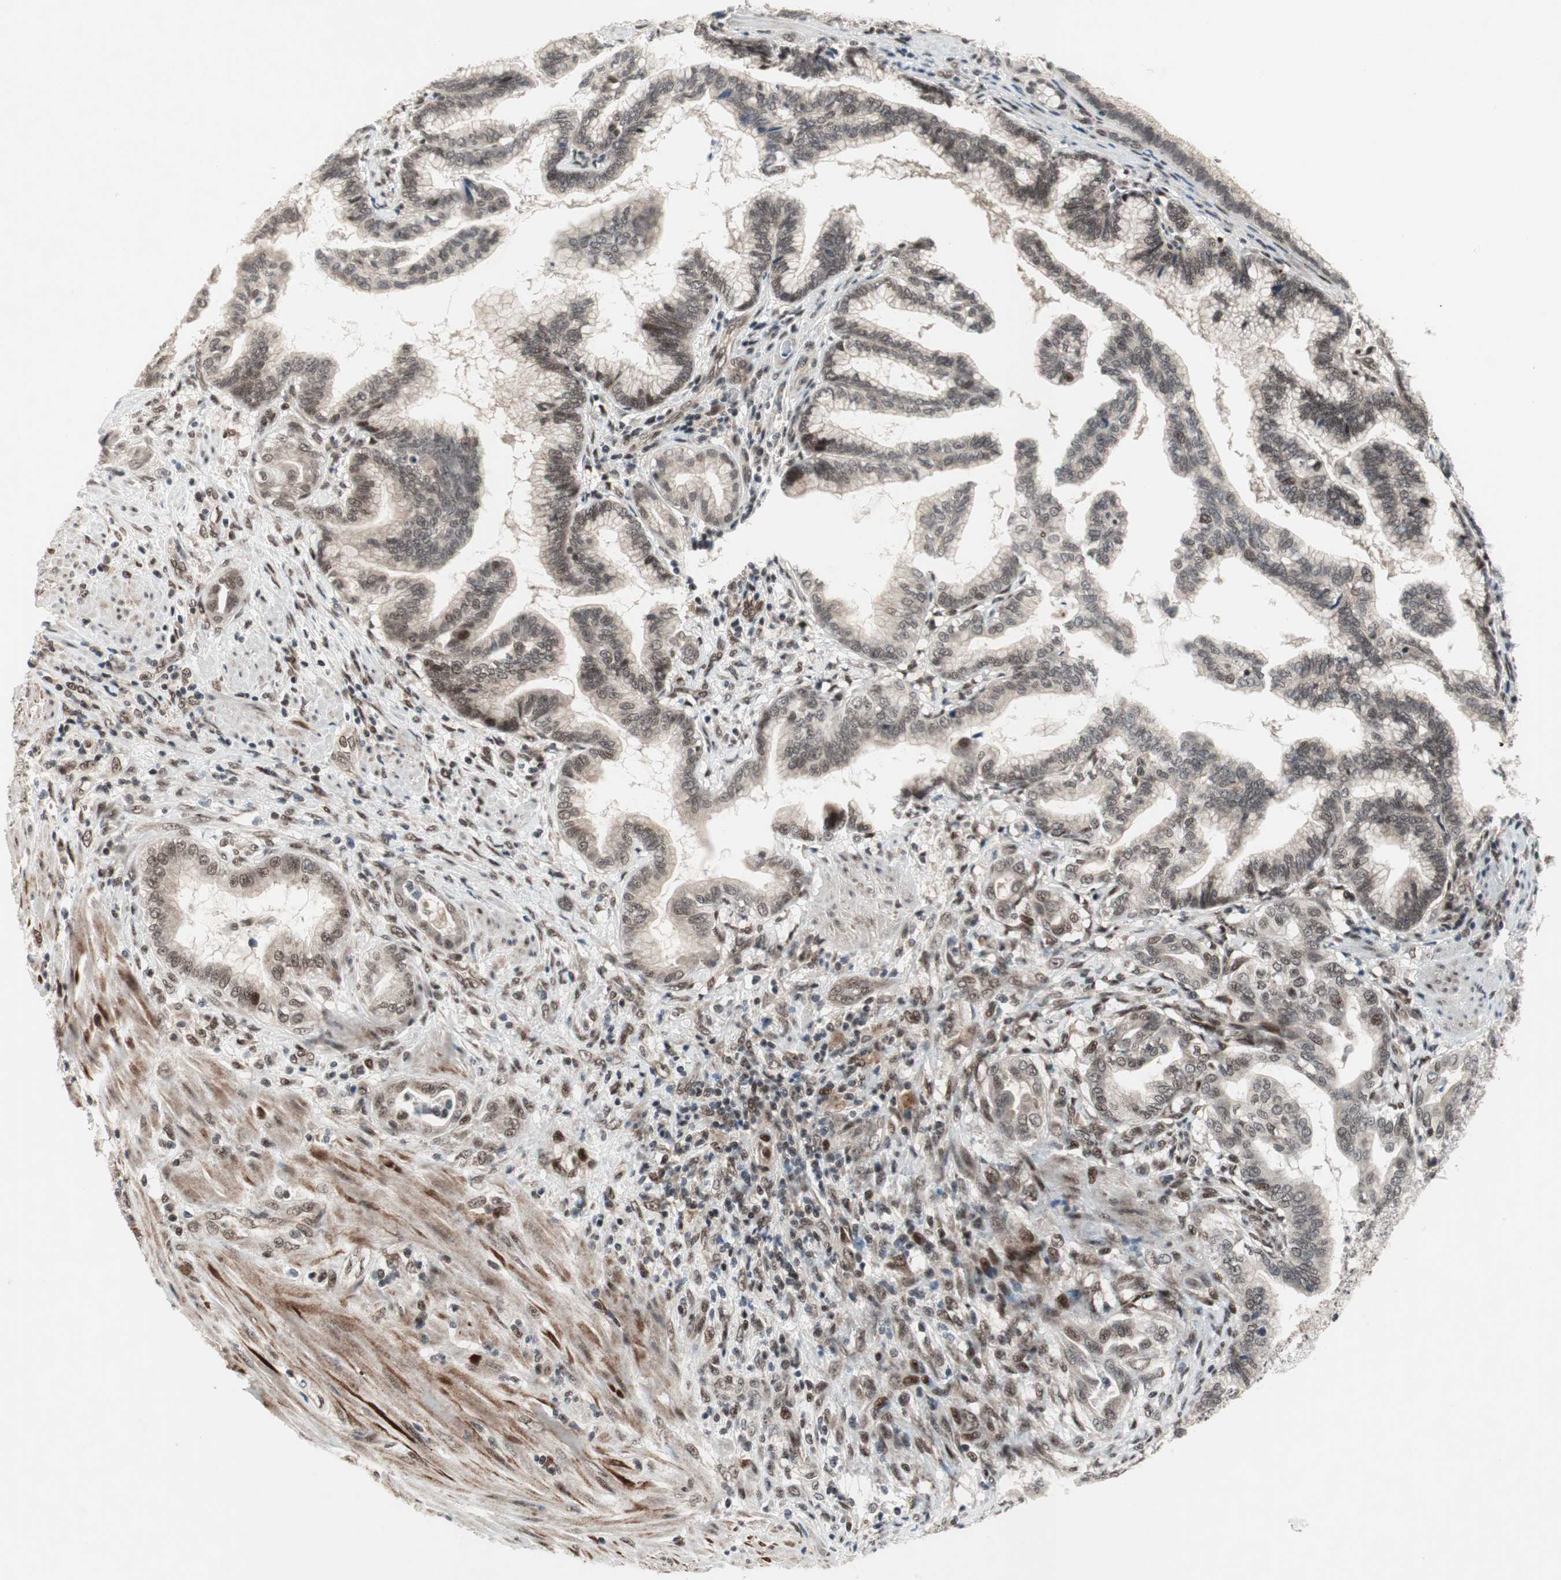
{"staining": {"intensity": "weak", "quantity": "25%-75%", "location": "nuclear"}, "tissue": "pancreatic cancer", "cell_type": "Tumor cells", "image_type": "cancer", "snomed": [{"axis": "morphology", "description": "Adenocarcinoma, NOS"}, {"axis": "topography", "description": "Pancreas"}], "caption": "Immunohistochemical staining of pancreatic adenocarcinoma reveals weak nuclear protein staining in approximately 25%-75% of tumor cells.", "gene": "TCF12", "patient": {"sex": "female", "age": 64}}